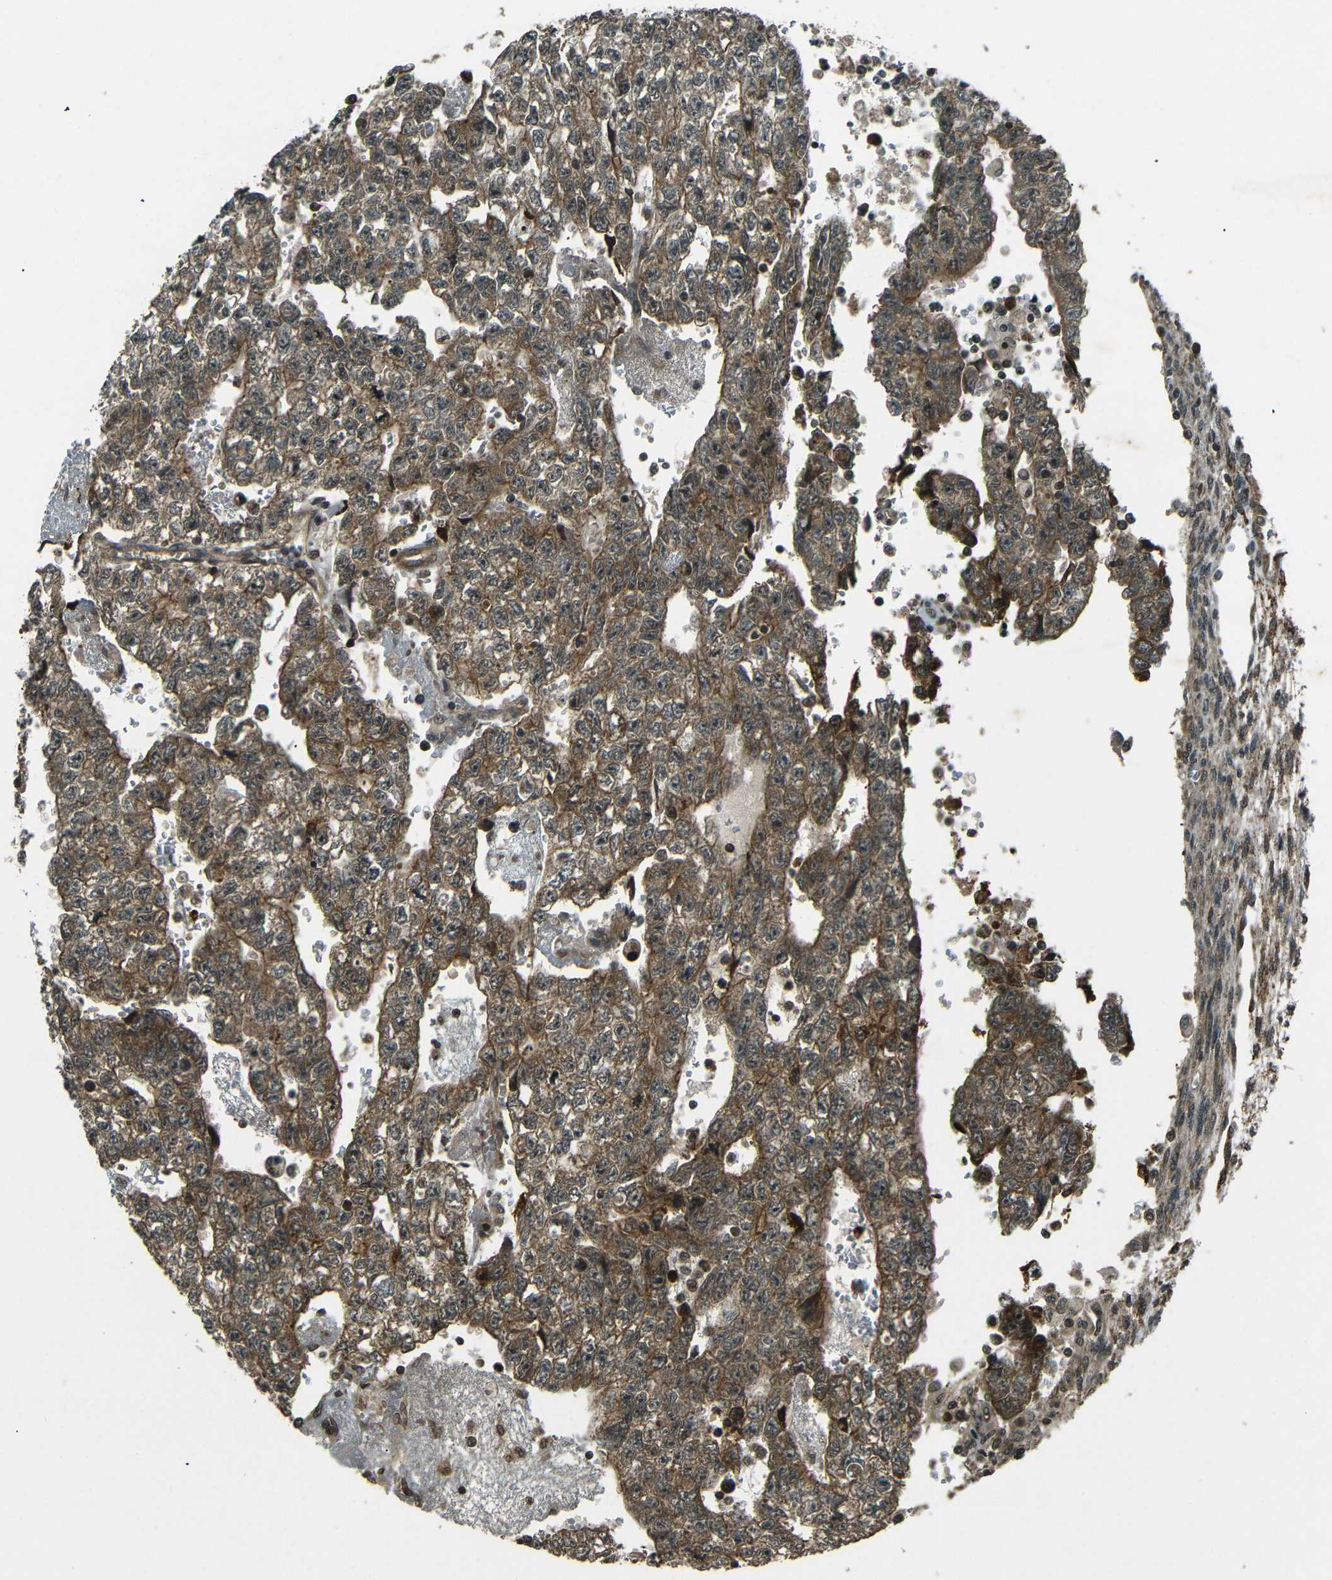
{"staining": {"intensity": "moderate", "quantity": ">75%", "location": "cytoplasmic/membranous"}, "tissue": "testis cancer", "cell_type": "Tumor cells", "image_type": "cancer", "snomed": [{"axis": "morphology", "description": "Seminoma, NOS"}, {"axis": "morphology", "description": "Carcinoma, Embryonal, NOS"}, {"axis": "topography", "description": "Testis"}], "caption": "IHC (DAB (3,3'-diaminobenzidine)) staining of testis embryonal carcinoma exhibits moderate cytoplasmic/membranous protein staining in about >75% of tumor cells.", "gene": "PLK2", "patient": {"sex": "male", "age": 38}}